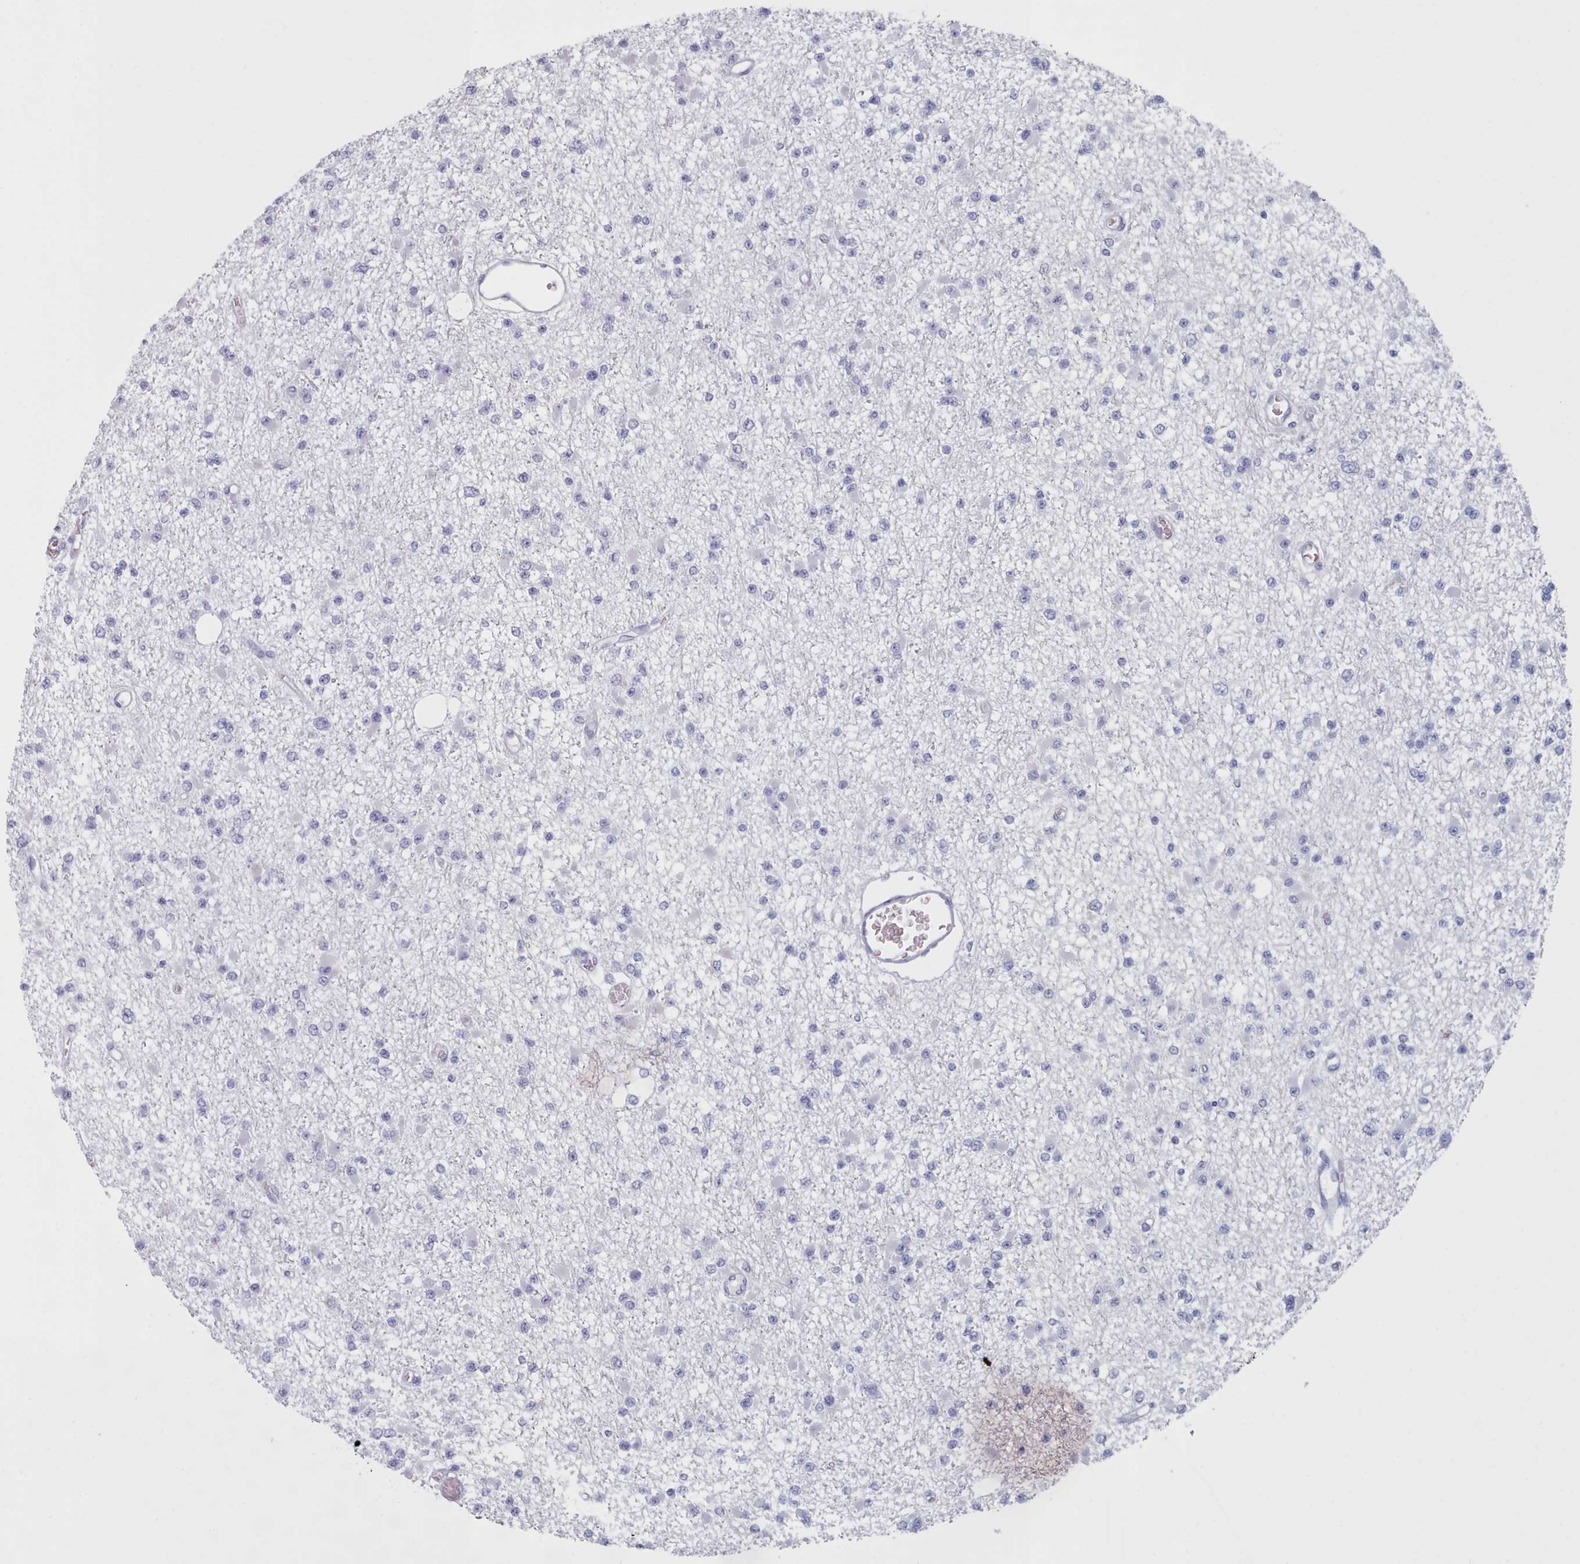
{"staining": {"intensity": "negative", "quantity": "none", "location": "none"}, "tissue": "glioma", "cell_type": "Tumor cells", "image_type": "cancer", "snomed": [{"axis": "morphology", "description": "Glioma, malignant, Low grade"}, {"axis": "topography", "description": "Brain"}], "caption": "Immunohistochemistry (IHC) of human malignant low-grade glioma demonstrates no positivity in tumor cells.", "gene": "FAM170B", "patient": {"sex": "female", "age": 22}}